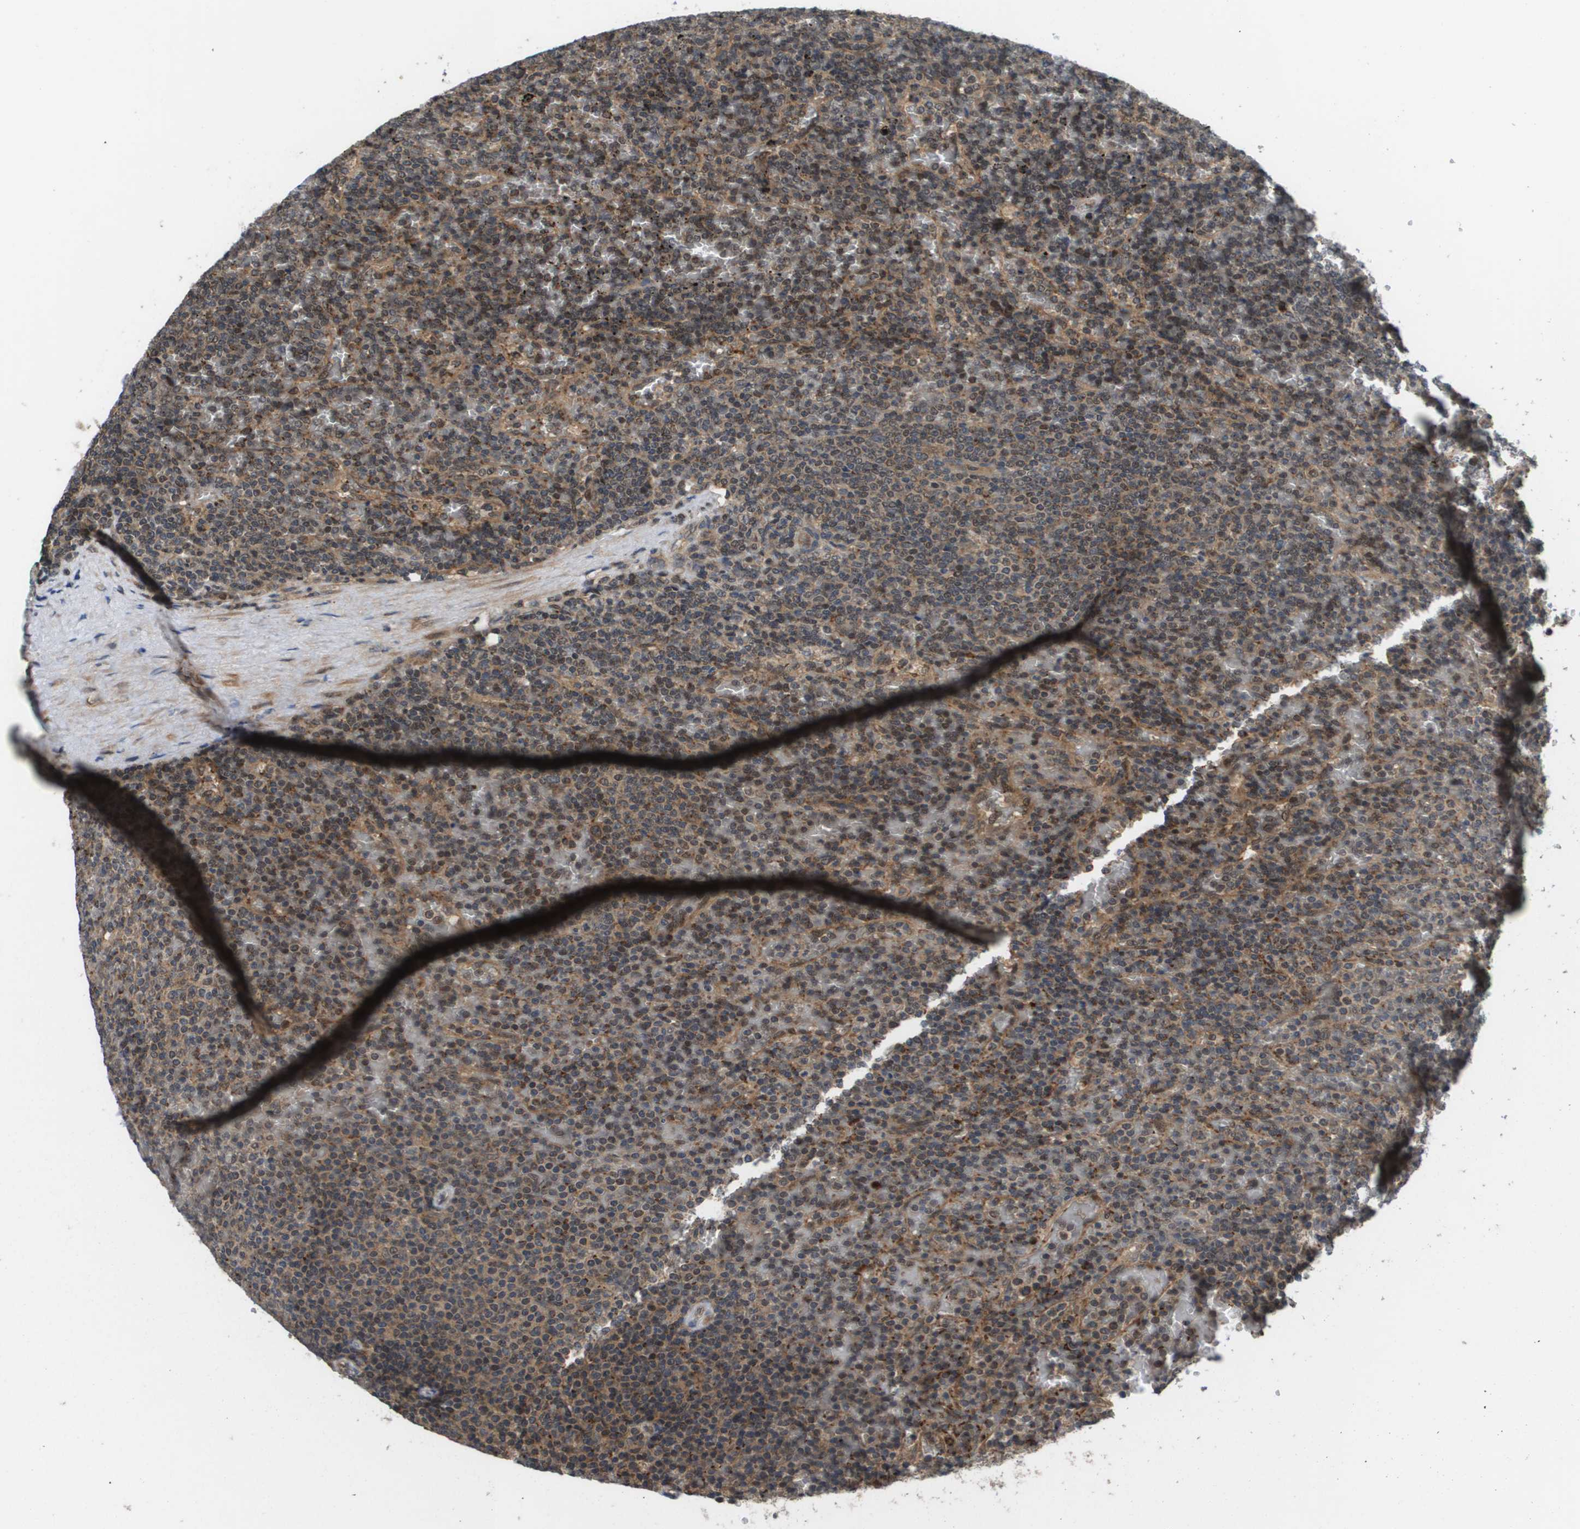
{"staining": {"intensity": "weak", "quantity": "25%-75%", "location": "cytoplasmic/membranous"}, "tissue": "lymphoma", "cell_type": "Tumor cells", "image_type": "cancer", "snomed": [{"axis": "morphology", "description": "Malignant lymphoma, non-Hodgkin's type, Low grade"}, {"axis": "topography", "description": "Spleen"}], "caption": "There is low levels of weak cytoplasmic/membranous staining in tumor cells of malignant lymphoma, non-Hodgkin's type (low-grade), as demonstrated by immunohistochemical staining (brown color).", "gene": "RBM38", "patient": {"sex": "female", "age": 77}}